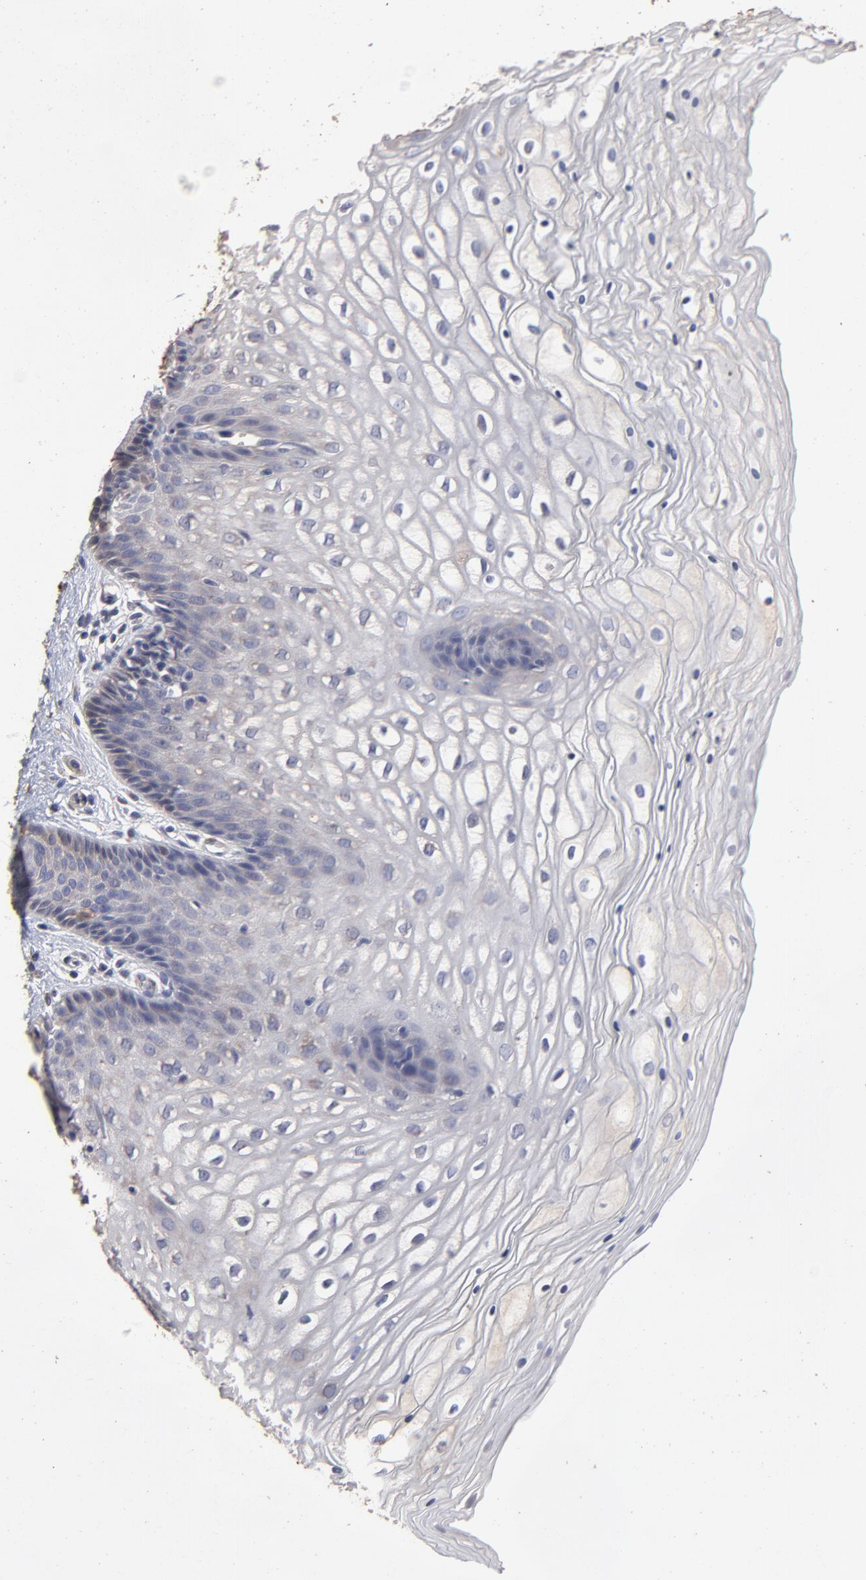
{"staining": {"intensity": "weak", "quantity": "<25%", "location": "cytoplasmic/membranous"}, "tissue": "vagina", "cell_type": "Squamous epithelial cells", "image_type": "normal", "snomed": [{"axis": "morphology", "description": "Normal tissue, NOS"}, {"axis": "topography", "description": "Vagina"}], "caption": "Immunohistochemical staining of normal vagina reveals no significant positivity in squamous epithelial cells. Nuclei are stained in blue.", "gene": "TANGO2", "patient": {"sex": "female", "age": 34}}